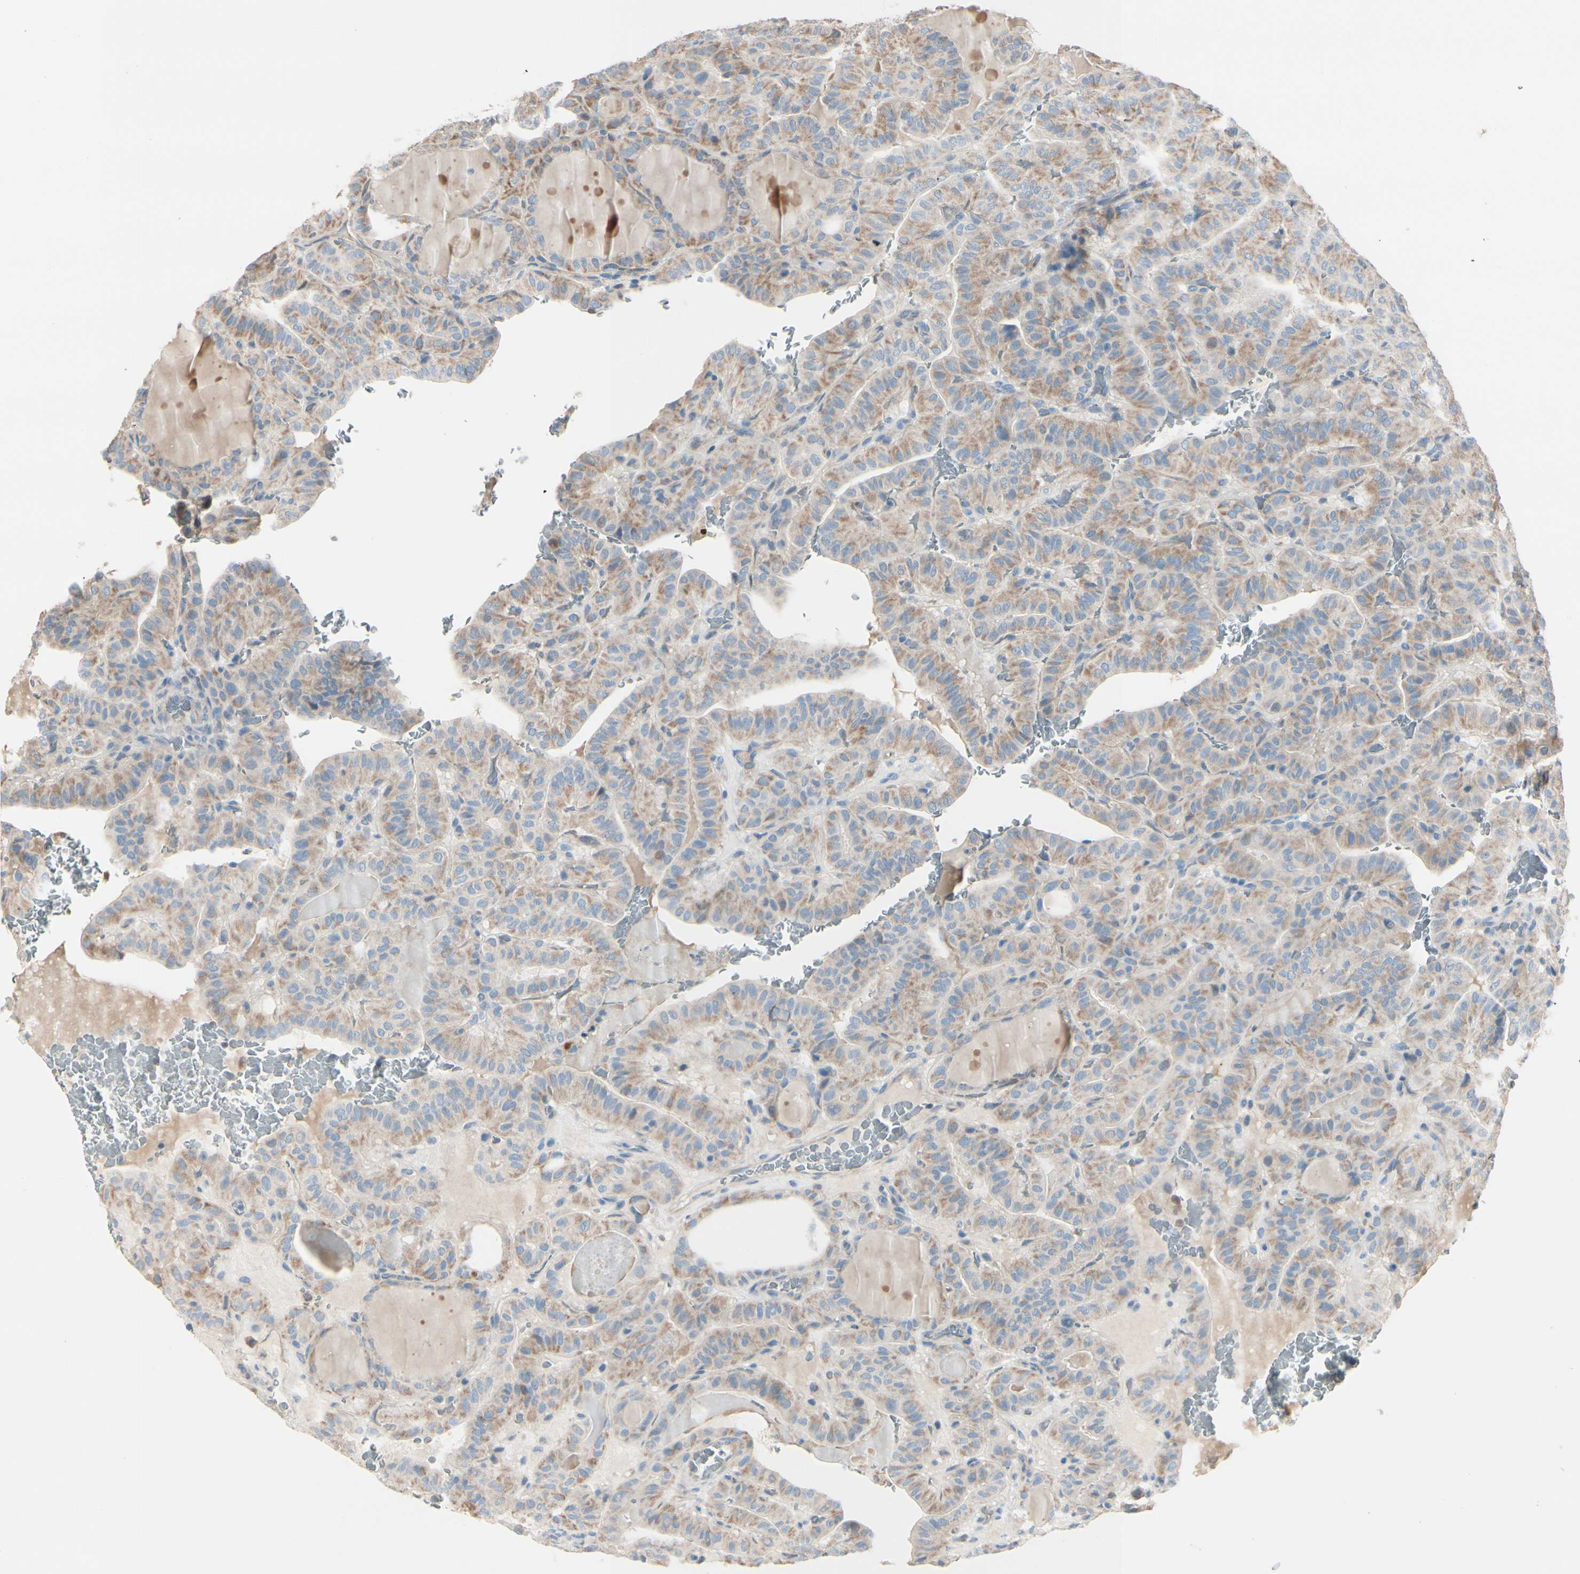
{"staining": {"intensity": "weak", "quantity": ">75%", "location": "cytoplasmic/membranous"}, "tissue": "thyroid cancer", "cell_type": "Tumor cells", "image_type": "cancer", "snomed": [{"axis": "morphology", "description": "Papillary adenocarcinoma, NOS"}, {"axis": "topography", "description": "Thyroid gland"}], "caption": "Brown immunohistochemical staining in human papillary adenocarcinoma (thyroid) demonstrates weak cytoplasmic/membranous staining in approximately >75% of tumor cells.", "gene": "EPHA3", "patient": {"sex": "male", "age": 77}}